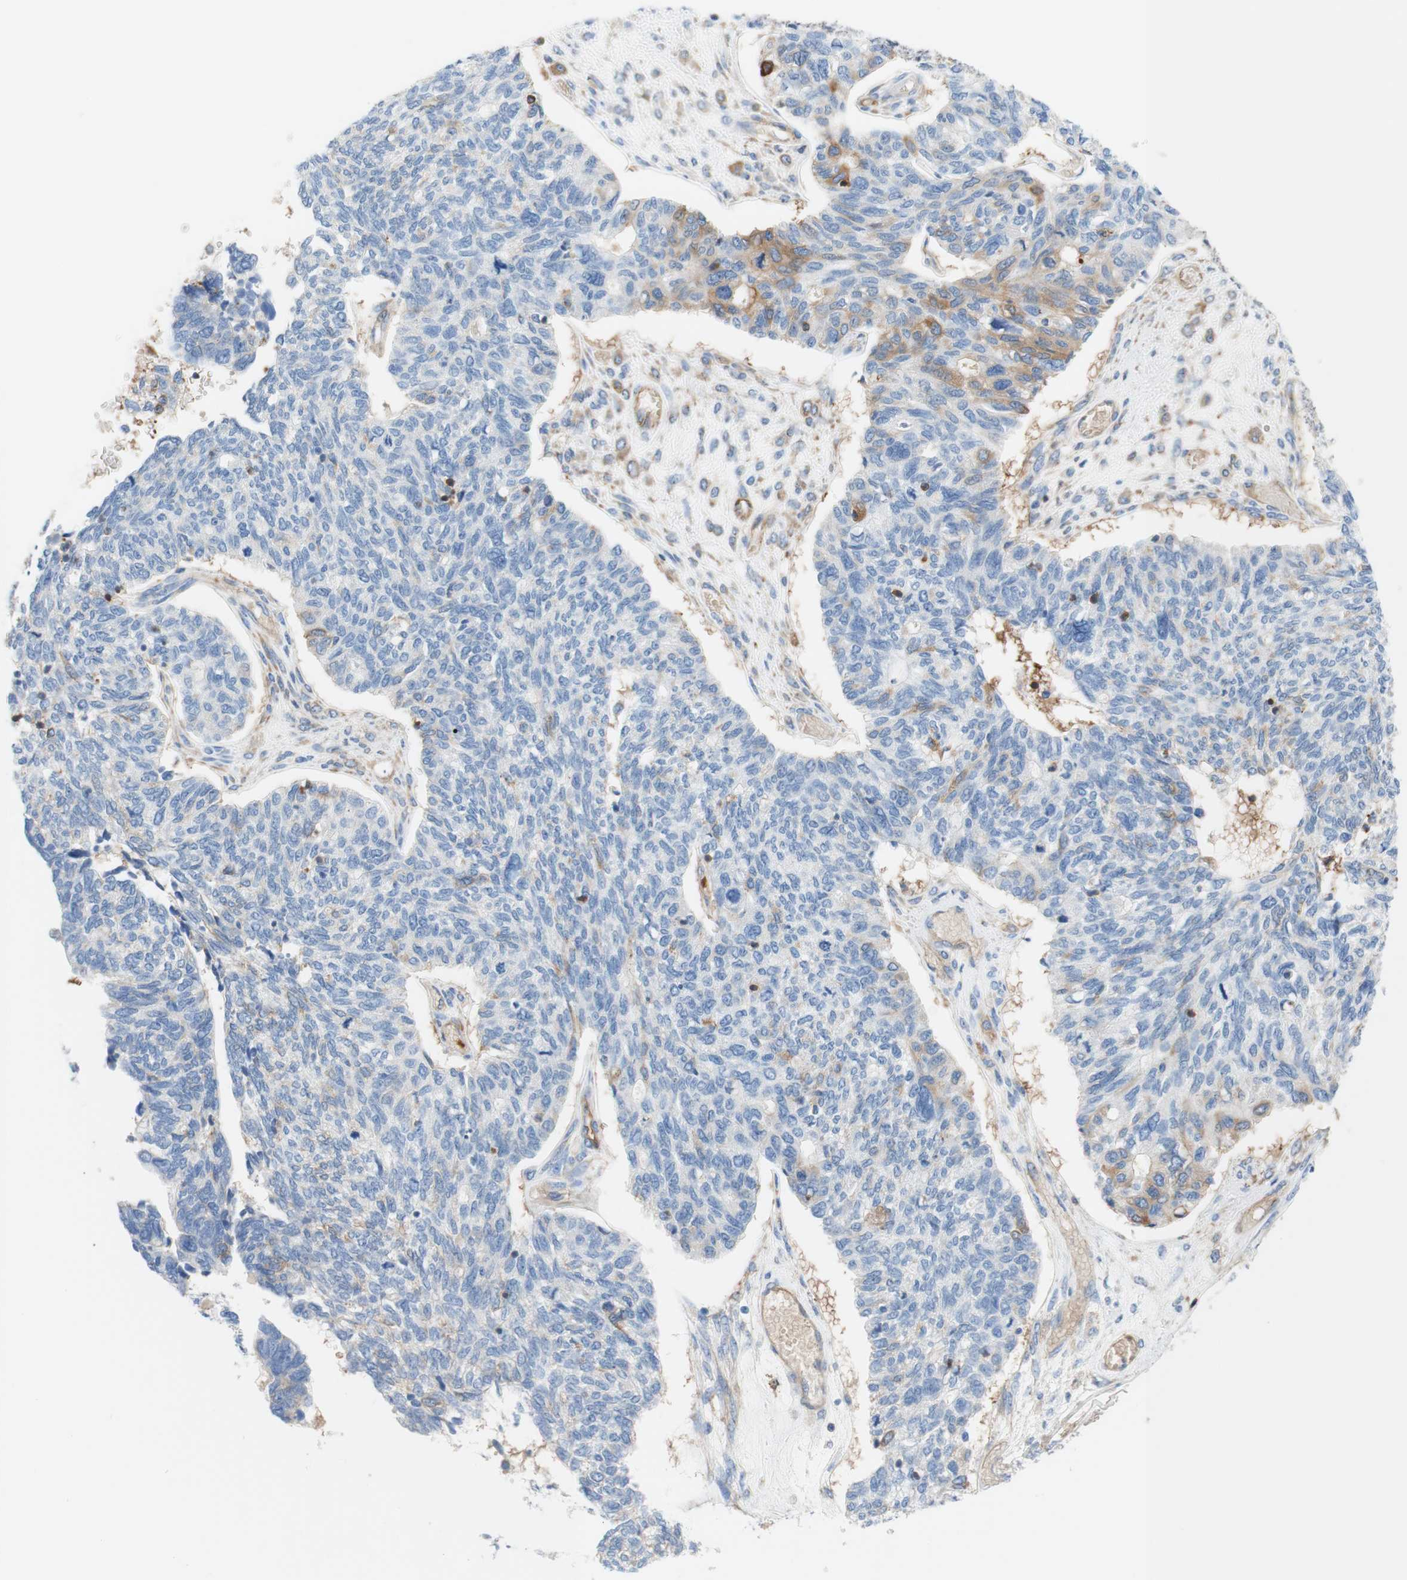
{"staining": {"intensity": "negative", "quantity": "none", "location": "none"}, "tissue": "ovarian cancer", "cell_type": "Tumor cells", "image_type": "cancer", "snomed": [{"axis": "morphology", "description": "Cystadenocarcinoma, serous, NOS"}, {"axis": "topography", "description": "Ovary"}], "caption": "The IHC histopathology image has no significant expression in tumor cells of ovarian cancer (serous cystadenocarcinoma) tissue.", "gene": "STOM", "patient": {"sex": "female", "age": 79}}